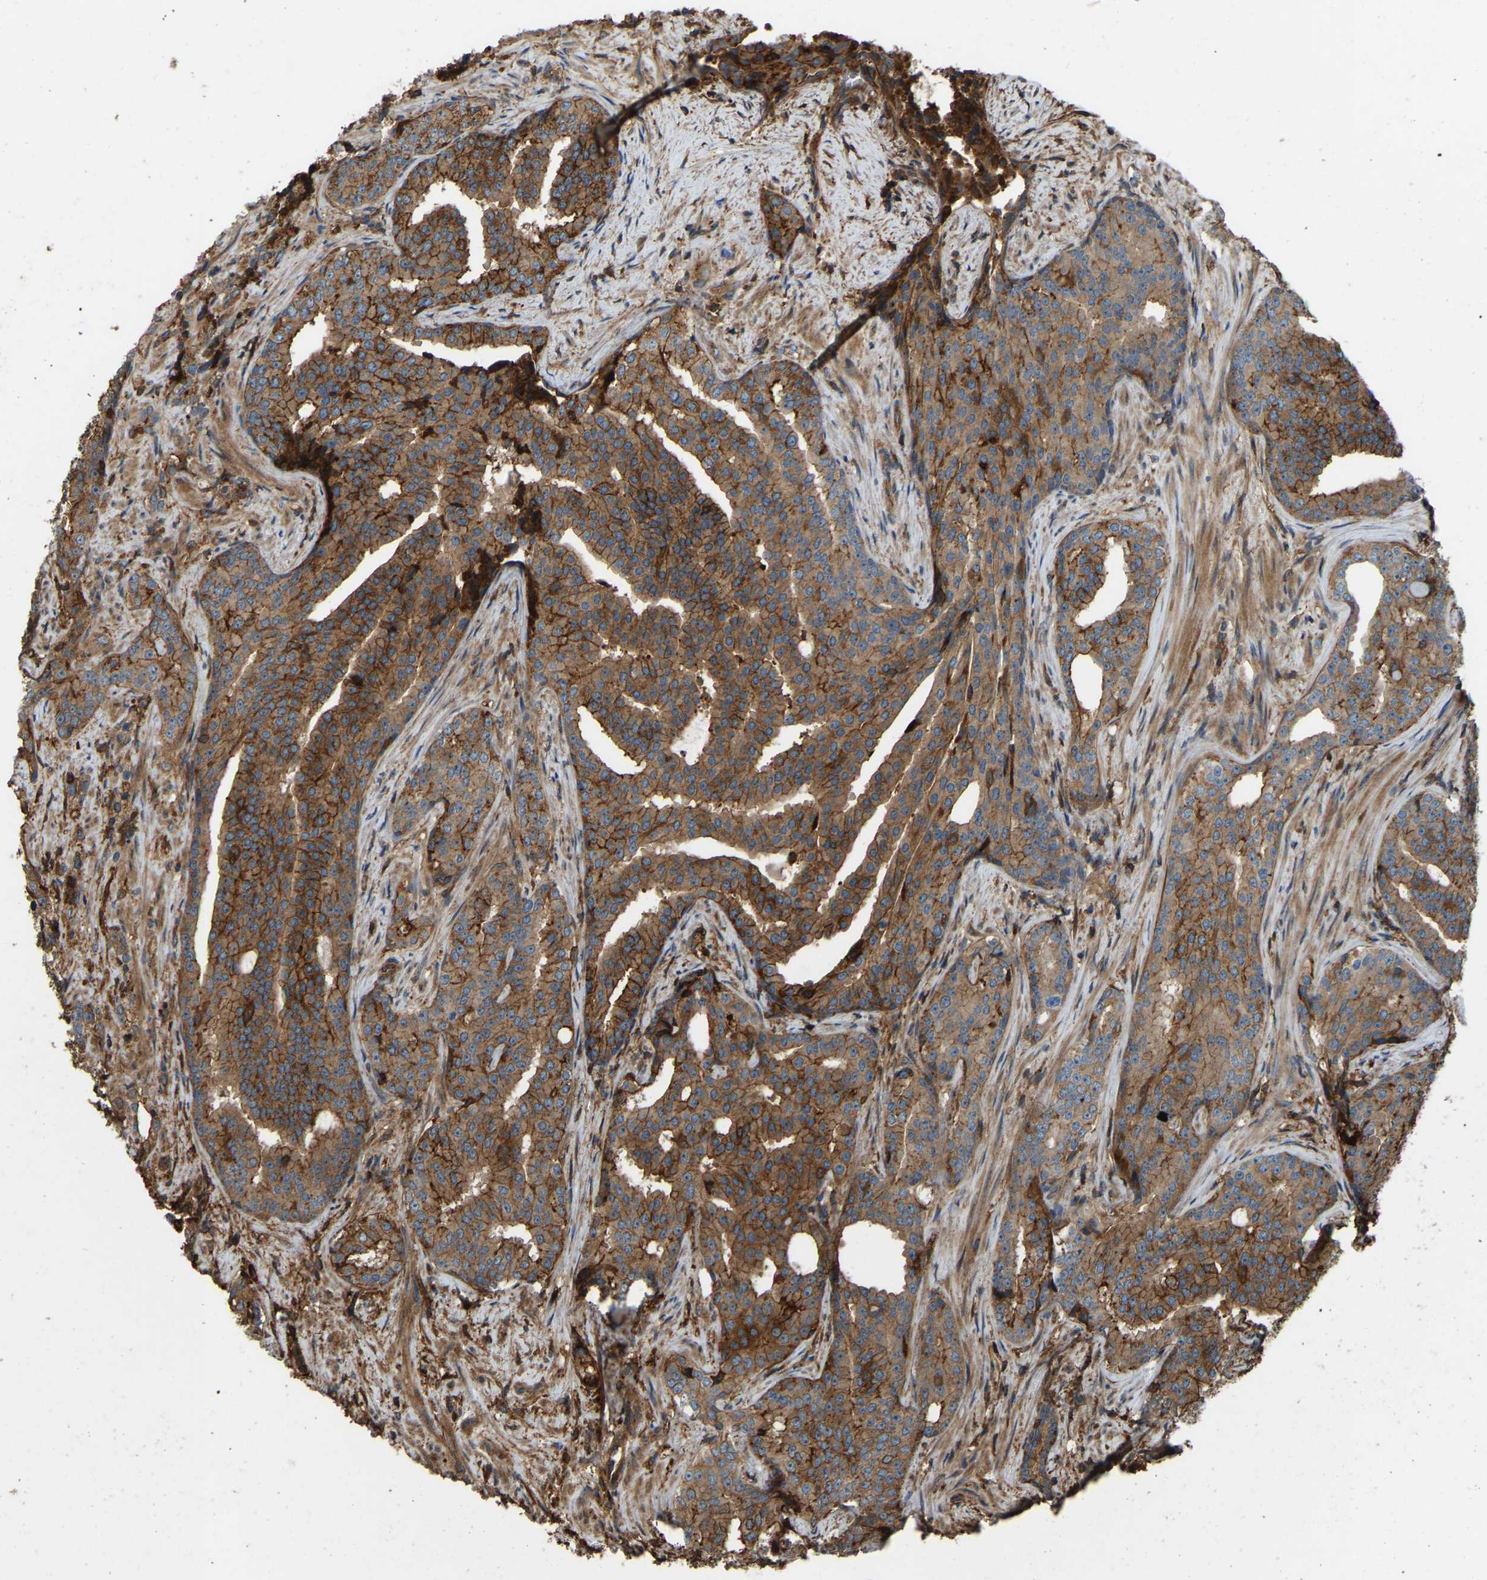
{"staining": {"intensity": "moderate", "quantity": ">75%", "location": "cytoplasmic/membranous"}, "tissue": "prostate cancer", "cell_type": "Tumor cells", "image_type": "cancer", "snomed": [{"axis": "morphology", "description": "Adenocarcinoma, High grade"}, {"axis": "topography", "description": "Prostate"}], "caption": "The histopathology image exhibits a brown stain indicating the presence of a protein in the cytoplasmic/membranous of tumor cells in prostate cancer (adenocarcinoma (high-grade)). The staining was performed using DAB, with brown indicating positive protein expression. Nuclei are stained blue with hematoxylin.", "gene": "SAMD9L", "patient": {"sex": "male", "age": 71}}